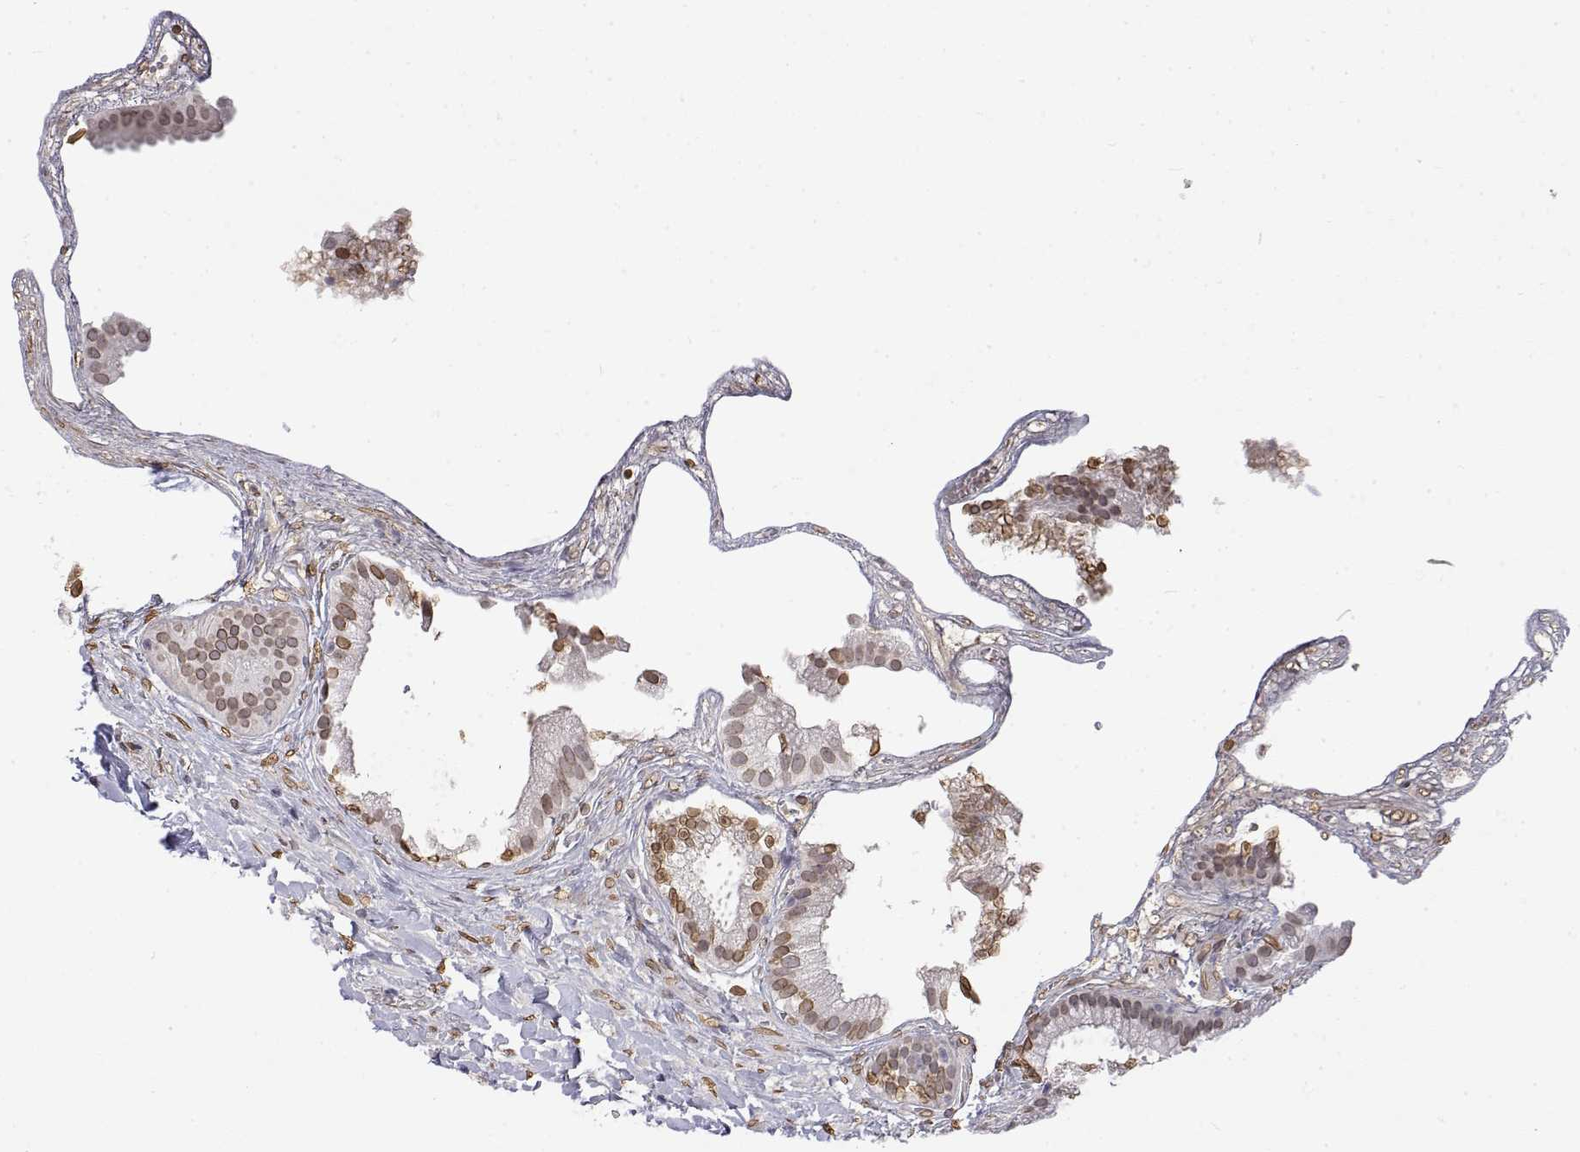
{"staining": {"intensity": "moderate", "quantity": ">75%", "location": "nuclear"}, "tissue": "gallbladder", "cell_type": "Glandular cells", "image_type": "normal", "snomed": [{"axis": "morphology", "description": "Normal tissue, NOS"}, {"axis": "topography", "description": "Gallbladder"}], "caption": "Protein staining shows moderate nuclear staining in about >75% of glandular cells in benign gallbladder. The protein is stained brown, and the nuclei are stained in blue (DAB (3,3'-diaminobenzidine) IHC with brightfield microscopy, high magnification).", "gene": "ZNF532", "patient": {"sex": "female", "age": 63}}